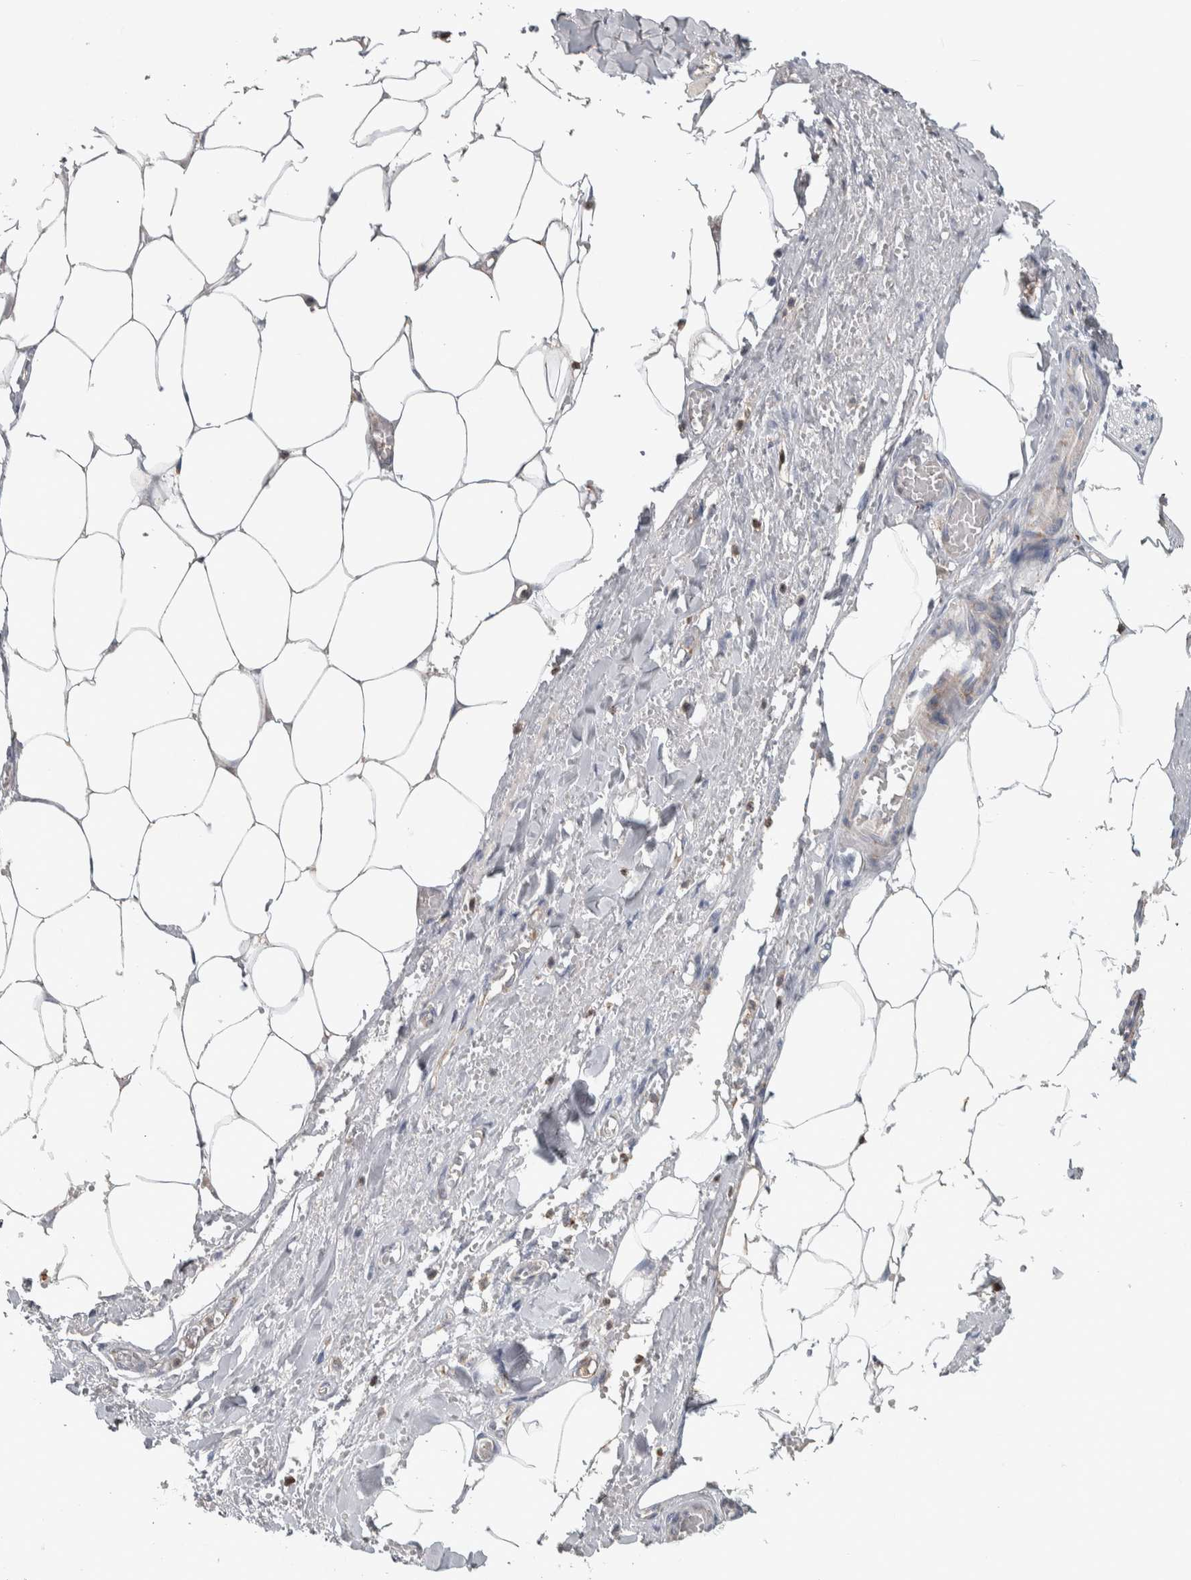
{"staining": {"intensity": "weak", "quantity": ">75%", "location": "cytoplasmic/membranous"}, "tissue": "adipose tissue", "cell_type": "Adipocytes", "image_type": "normal", "snomed": [{"axis": "morphology", "description": "Normal tissue, NOS"}, {"axis": "topography", "description": "Soft tissue"}, {"axis": "topography", "description": "Vascular tissue"}], "caption": "Immunohistochemistry (IHC) (DAB) staining of unremarkable human adipose tissue displays weak cytoplasmic/membranous protein expression in about >75% of adipocytes. The staining was performed using DAB, with brown indicating positive protein expression. Nuclei are stained blue with hematoxylin.", "gene": "FAM78A", "patient": {"sex": "female", "age": 35}}